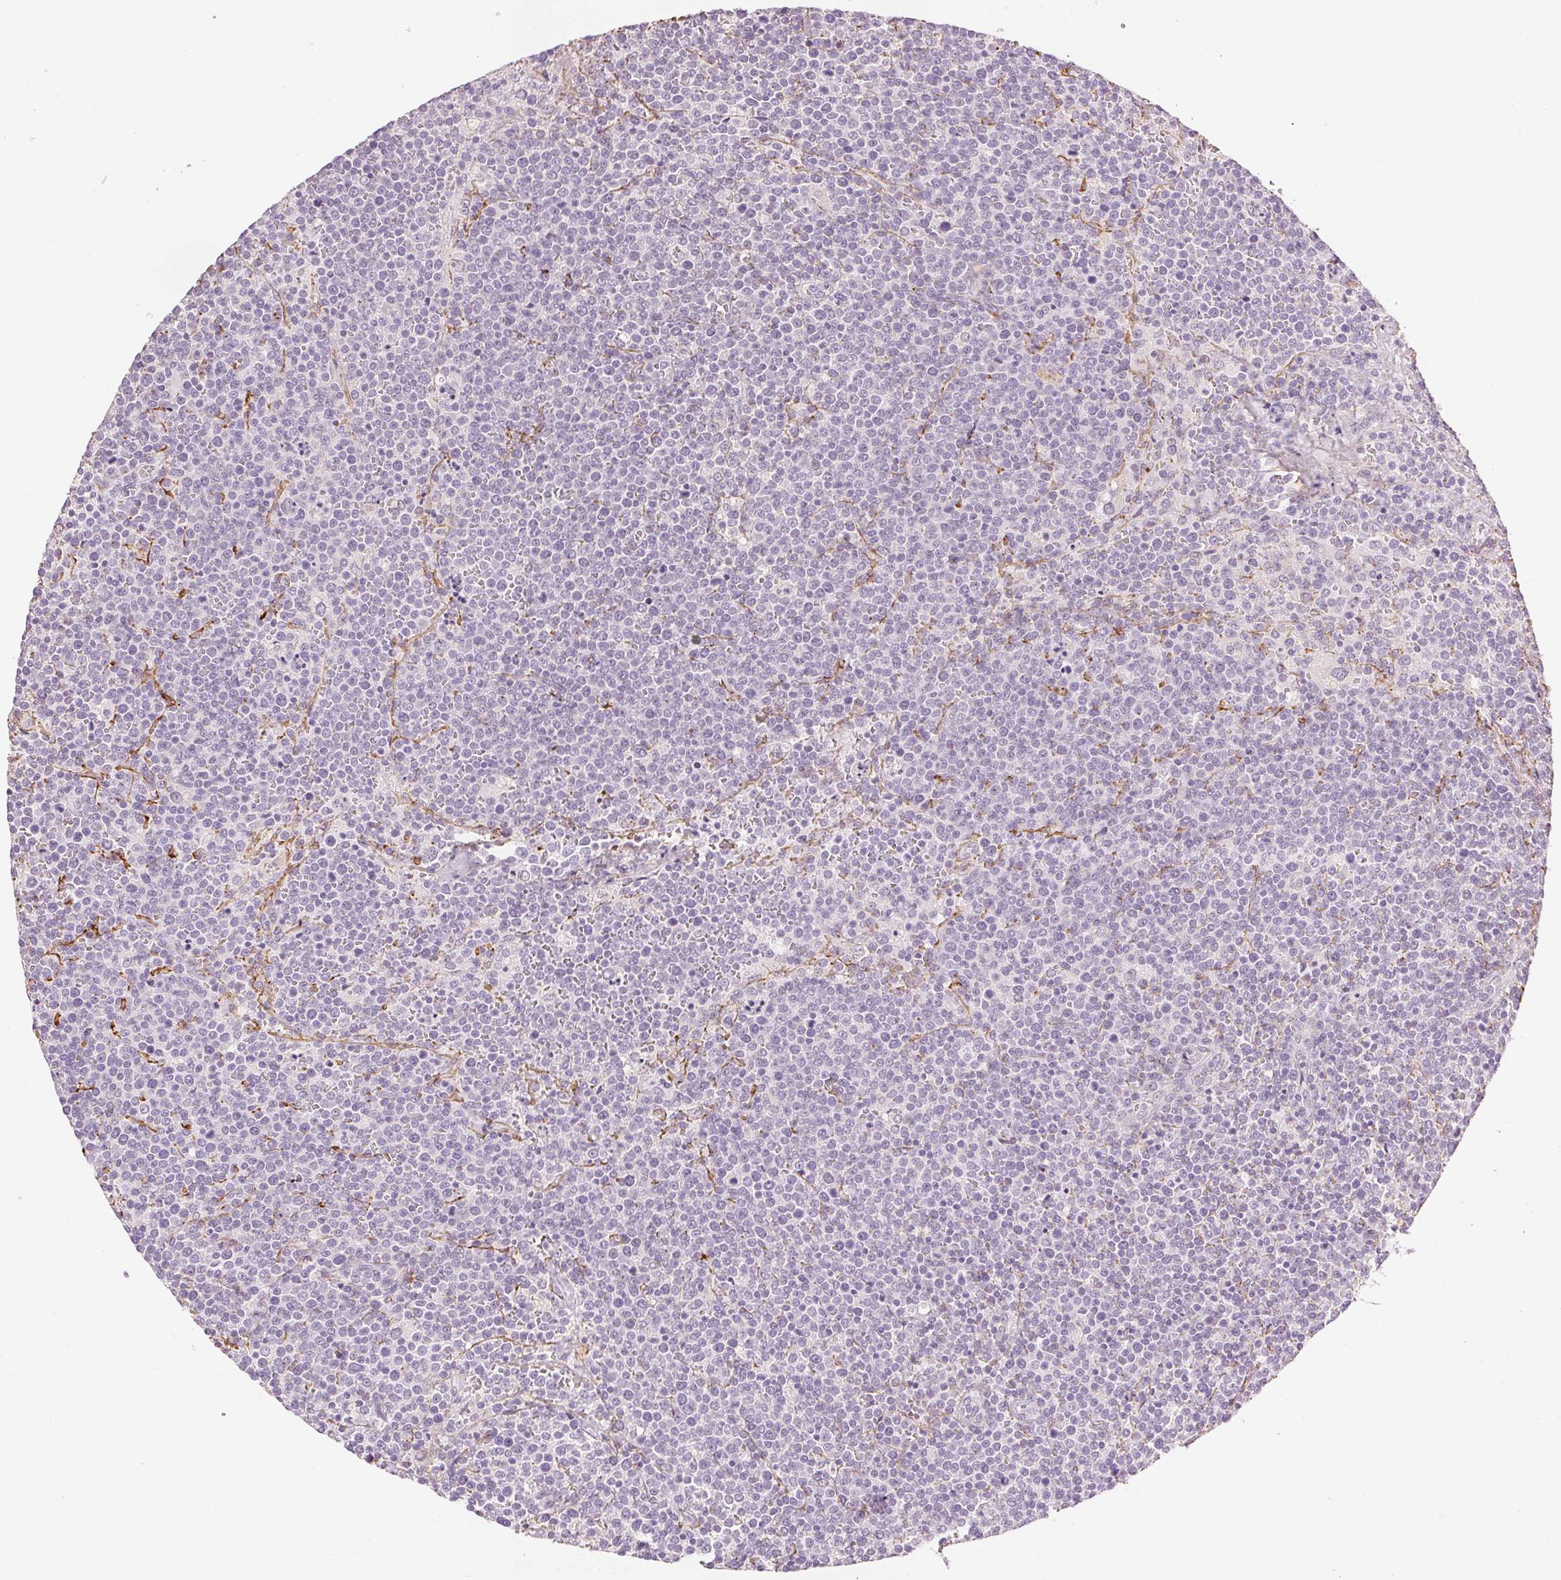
{"staining": {"intensity": "negative", "quantity": "none", "location": "none"}, "tissue": "lymphoma", "cell_type": "Tumor cells", "image_type": "cancer", "snomed": [{"axis": "morphology", "description": "Malignant lymphoma, non-Hodgkin's type, High grade"}, {"axis": "topography", "description": "Lymph node"}], "caption": "This histopathology image is of lymphoma stained with immunohistochemistry to label a protein in brown with the nuclei are counter-stained blue. There is no positivity in tumor cells.", "gene": "FBN1", "patient": {"sex": "male", "age": 61}}